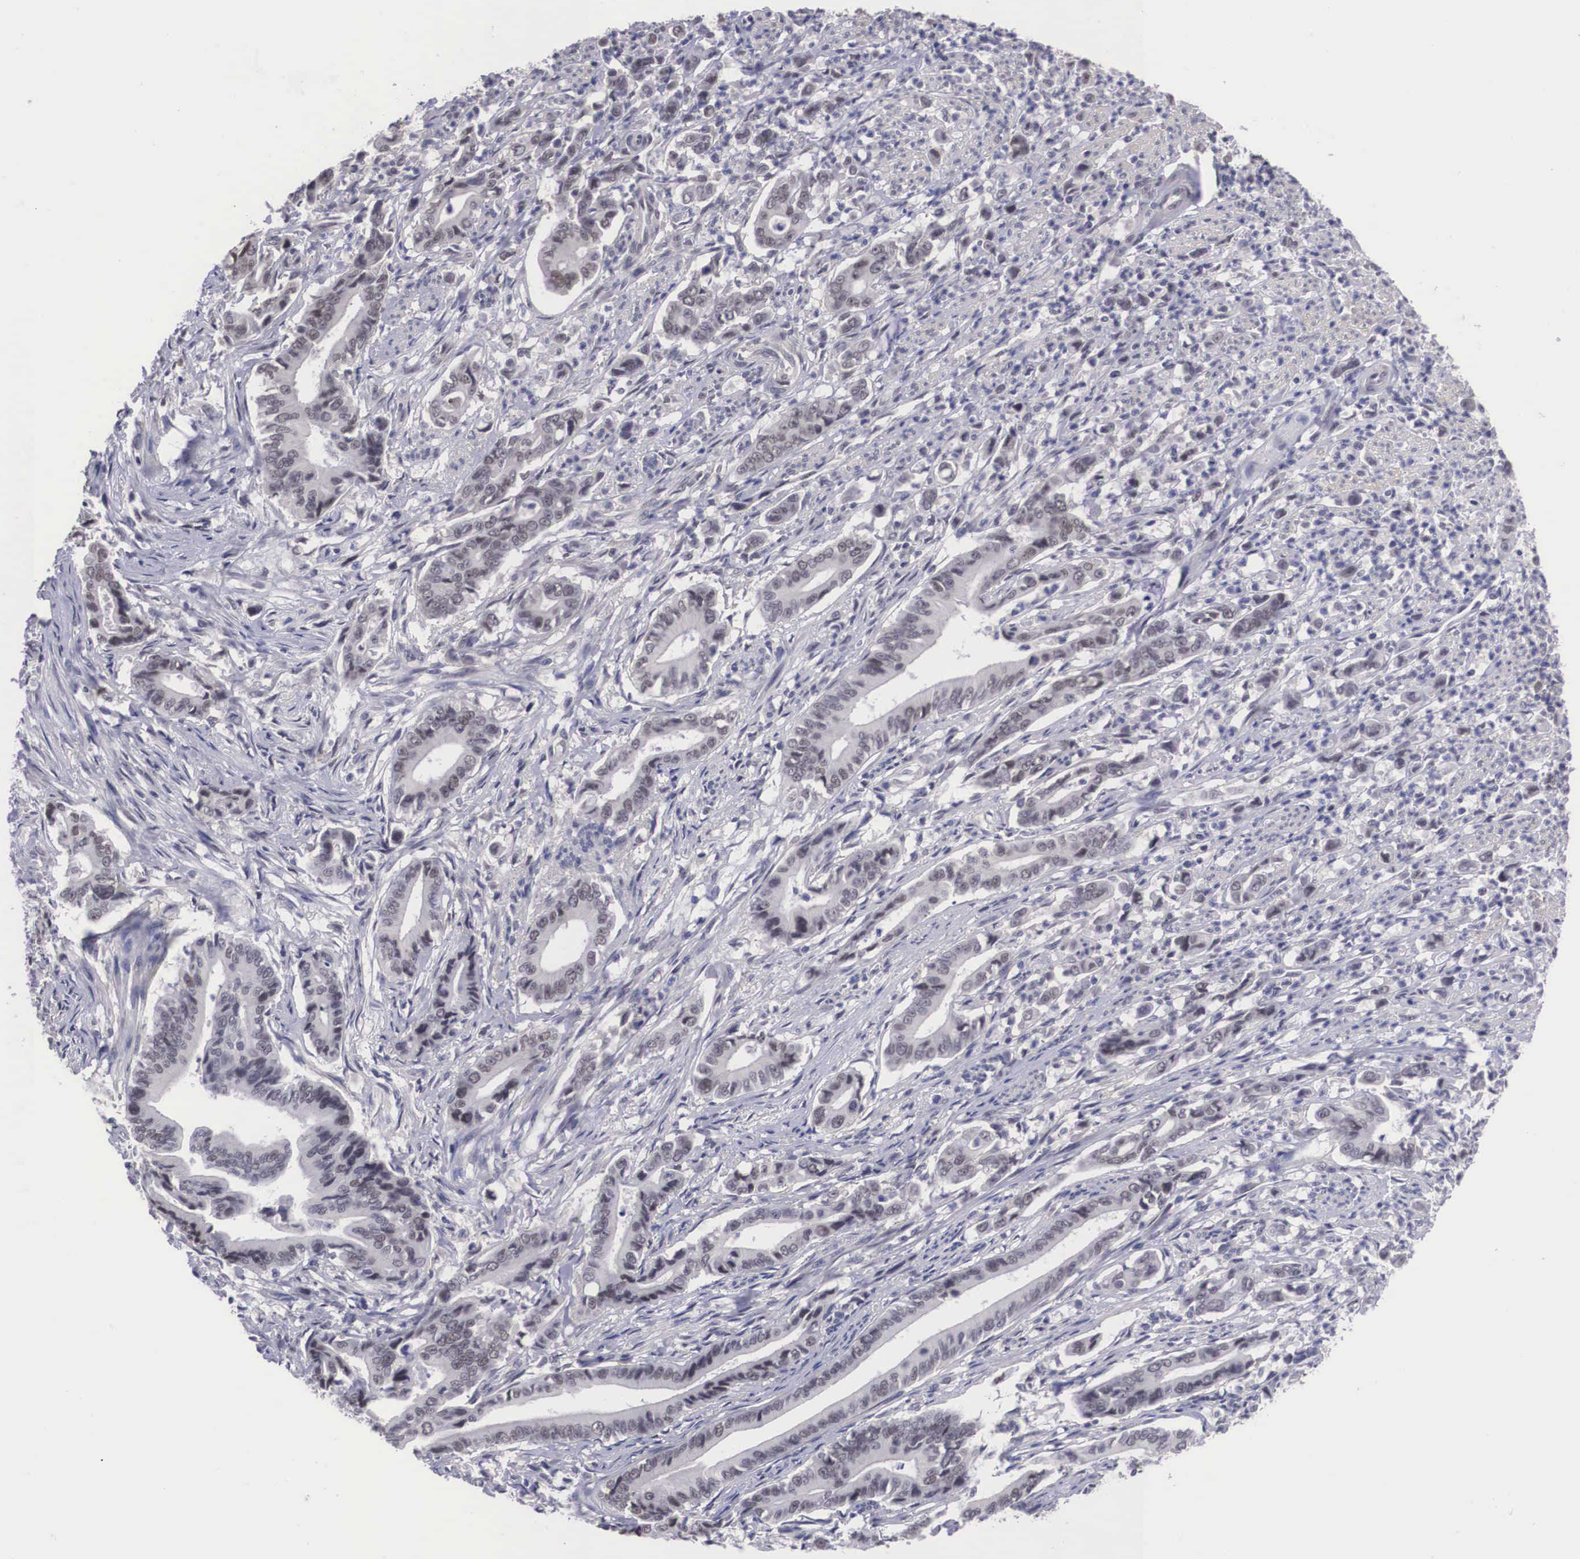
{"staining": {"intensity": "weak", "quantity": "<25%", "location": "nuclear"}, "tissue": "stomach cancer", "cell_type": "Tumor cells", "image_type": "cancer", "snomed": [{"axis": "morphology", "description": "Adenocarcinoma, NOS"}, {"axis": "topography", "description": "Stomach"}], "caption": "A high-resolution micrograph shows IHC staining of stomach cancer (adenocarcinoma), which shows no significant expression in tumor cells.", "gene": "ZNF275", "patient": {"sex": "female", "age": 76}}